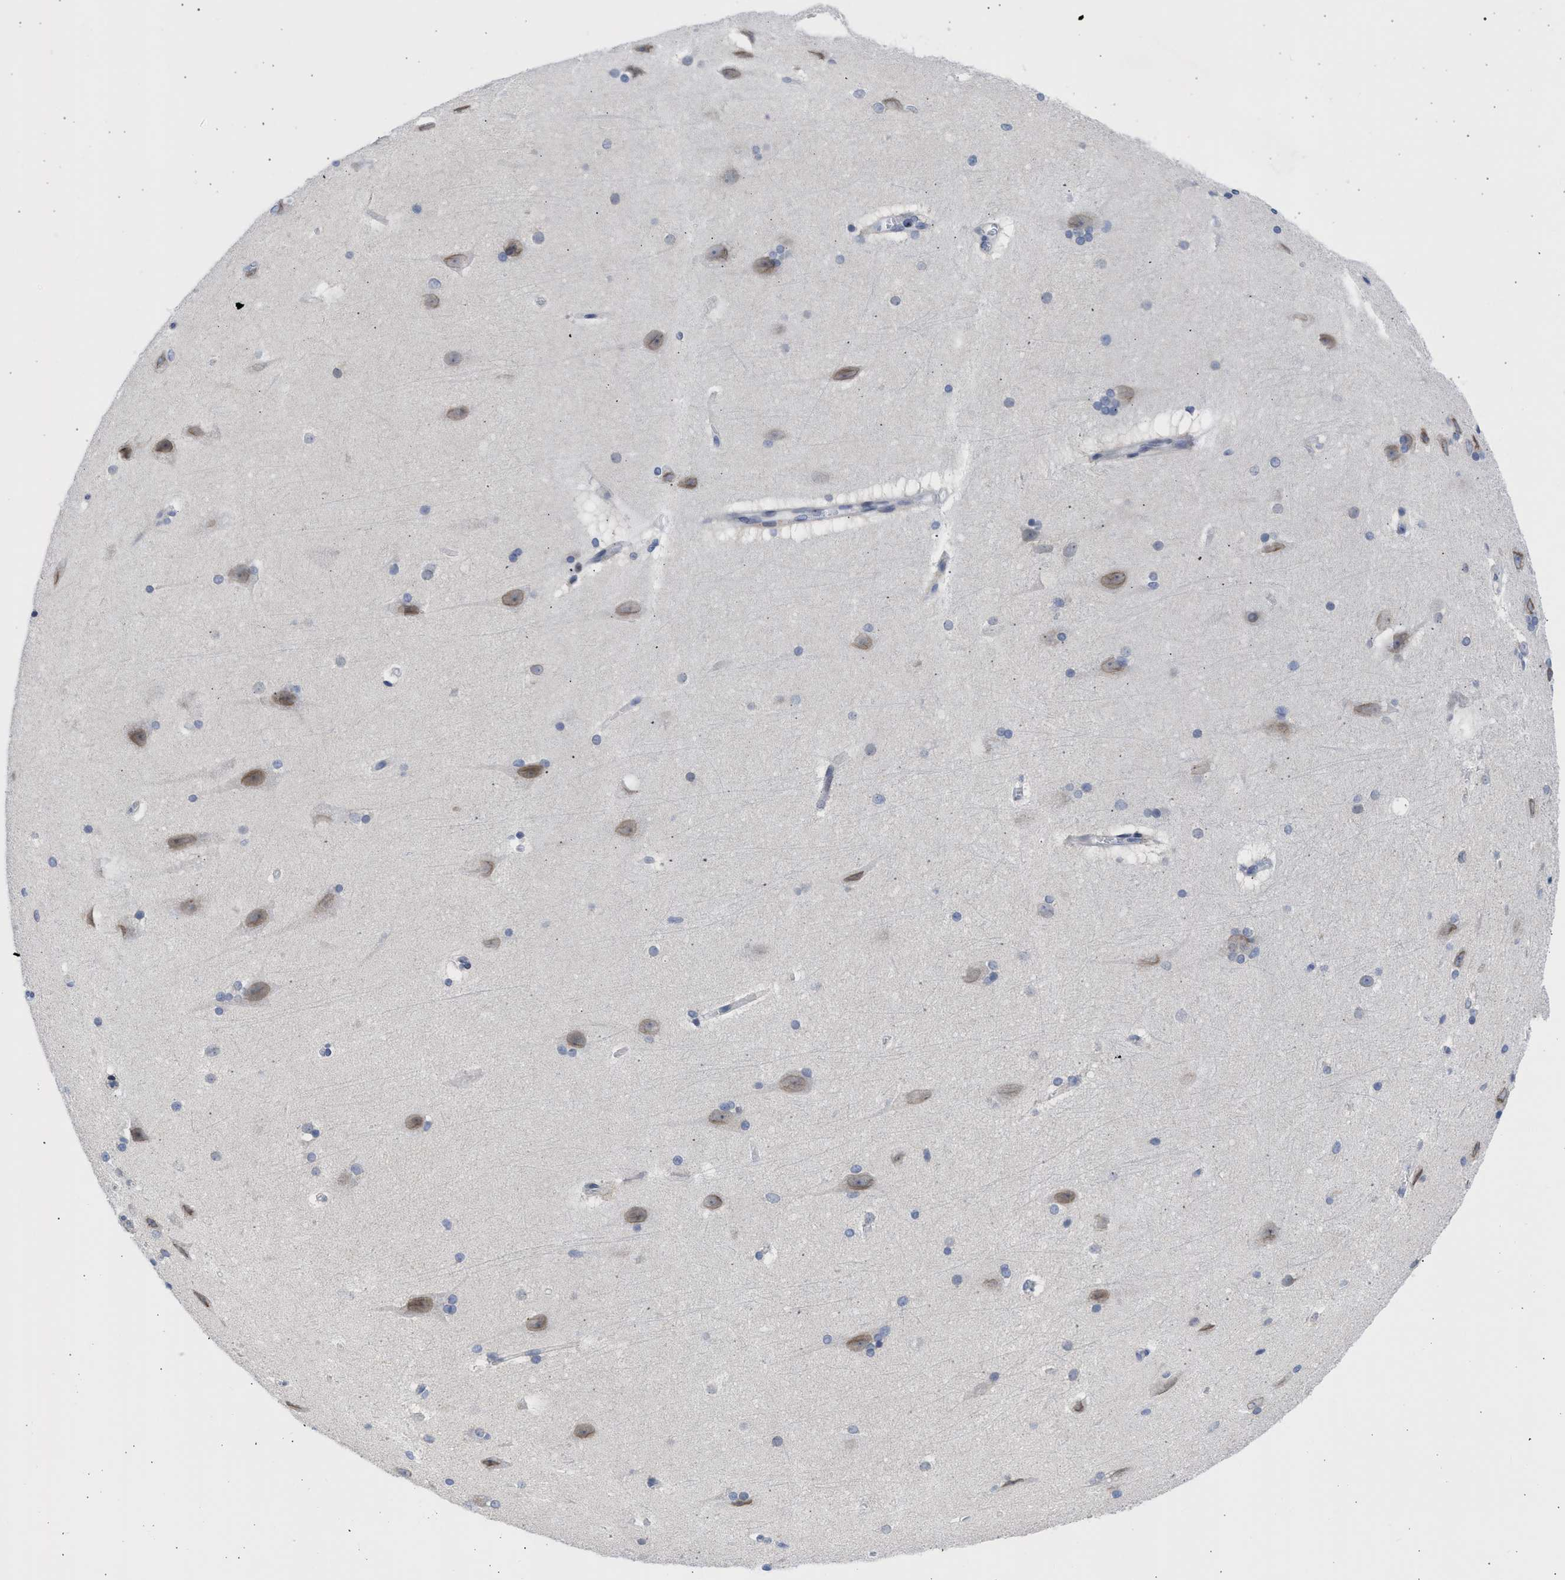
{"staining": {"intensity": "negative", "quantity": "none", "location": "none"}, "tissue": "cerebral cortex", "cell_type": "Endothelial cells", "image_type": "normal", "snomed": [{"axis": "morphology", "description": "Normal tissue, NOS"}, {"axis": "topography", "description": "Cerebral cortex"}, {"axis": "topography", "description": "Hippocampus"}], "caption": "Immunohistochemistry (IHC) of normal cerebral cortex displays no expression in endothelial cells.", "gene": "NUP35", "patient": {"sex": "female", "age": 19}}